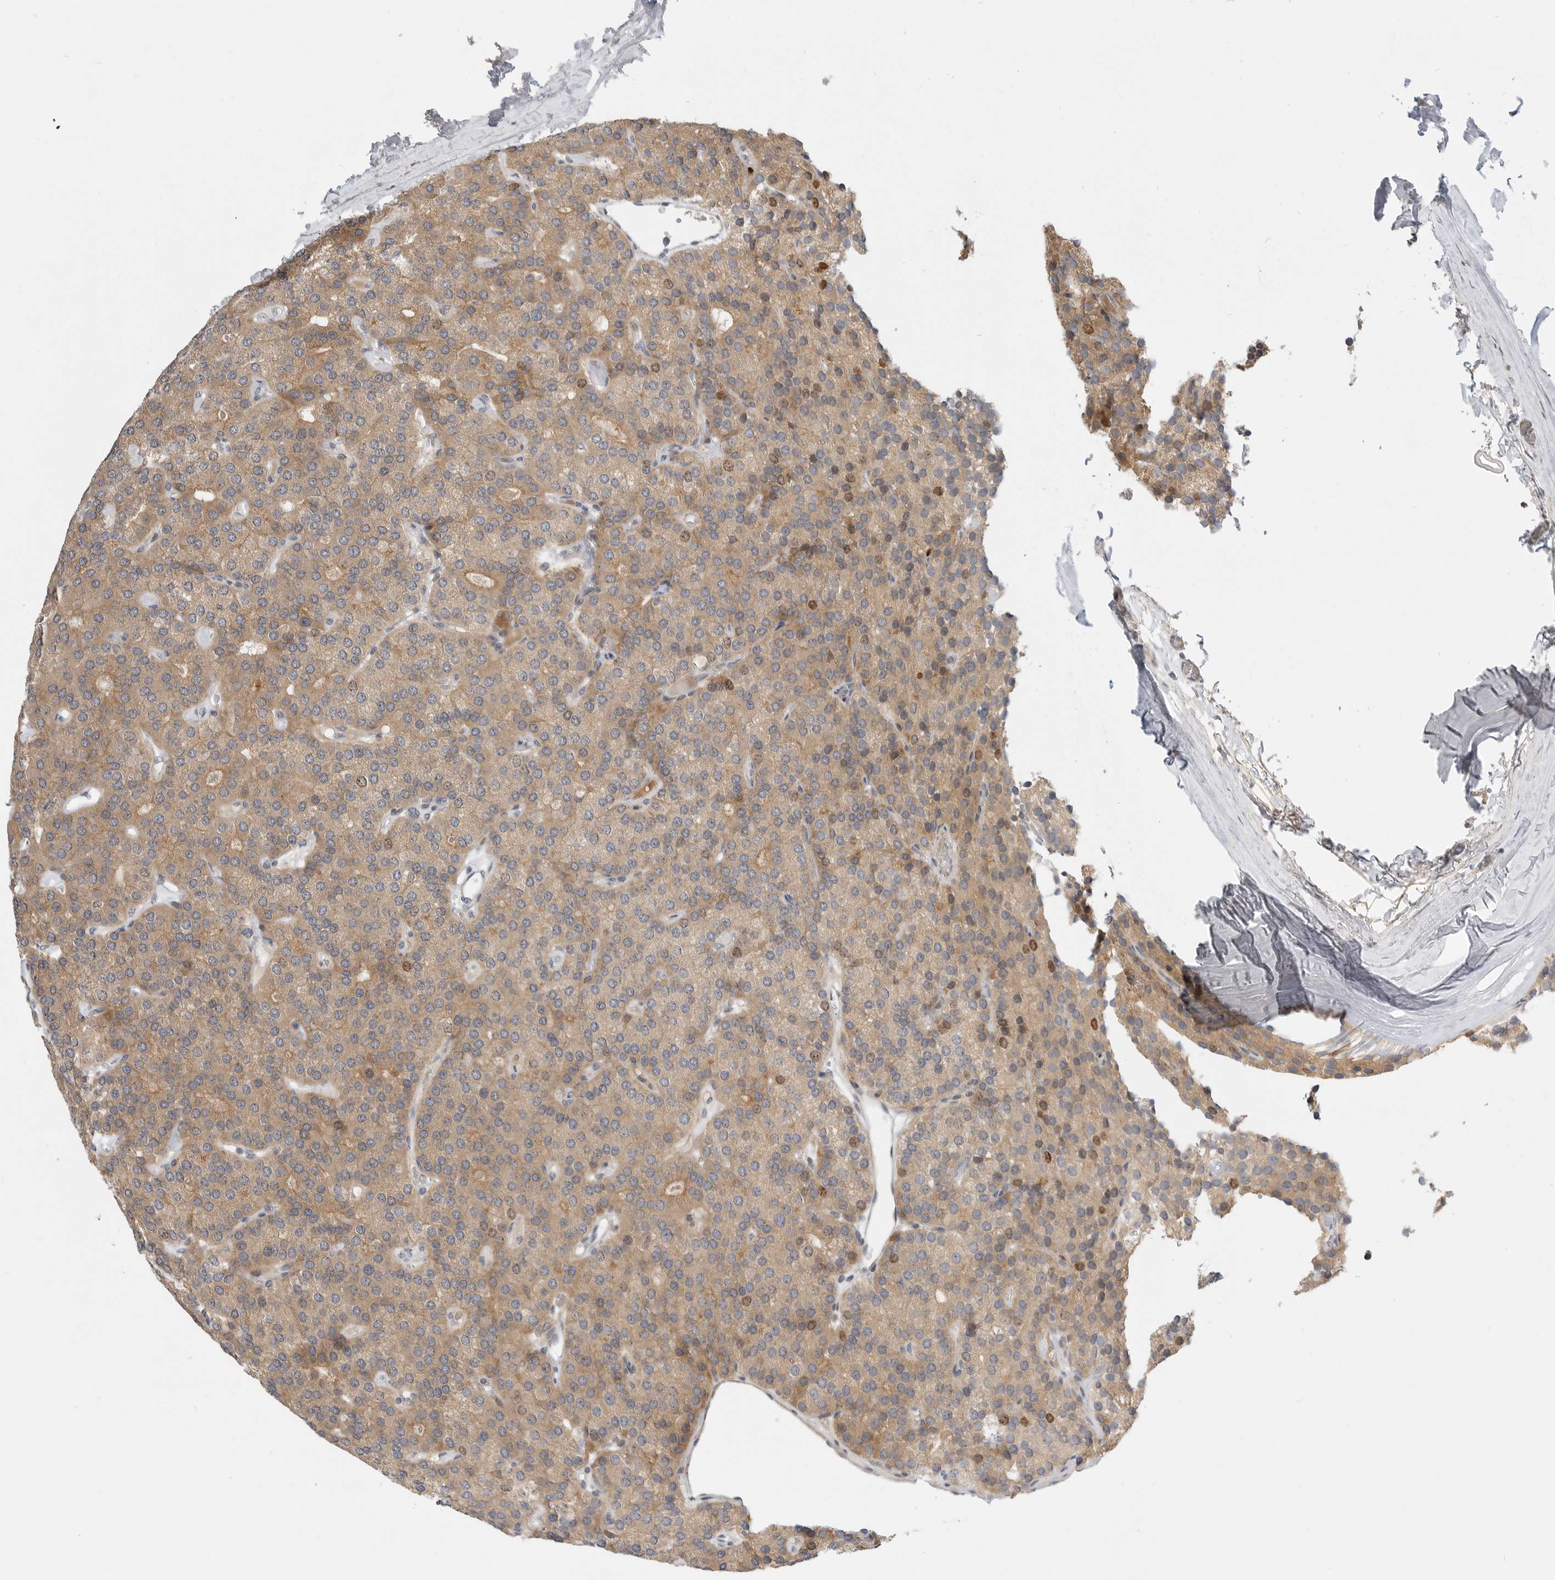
{"staining": {"intensity": "moderate", "quantity": "25%-75%", "location": "cytoplasmic/membranous"}, "tissue": "parathyroid gland", "cell_type": "Glandular cells", "image_type": "normal", "snomed": [{"axis": "morphology", "description": "Normal tissue, NOS"}, {"axis": "morphology", "description": "Adenoma, NOS"}, {"axis": "topography", "description": "Parathyroid gland"}], "caption": "Unremarkable parathyroid gland displays moderate cytoplasmic/membranous positivity in about 25%-75% of glandular cells.", "gene": "CSNK1G3", "patient": {"sex": "female", "age": 86}}